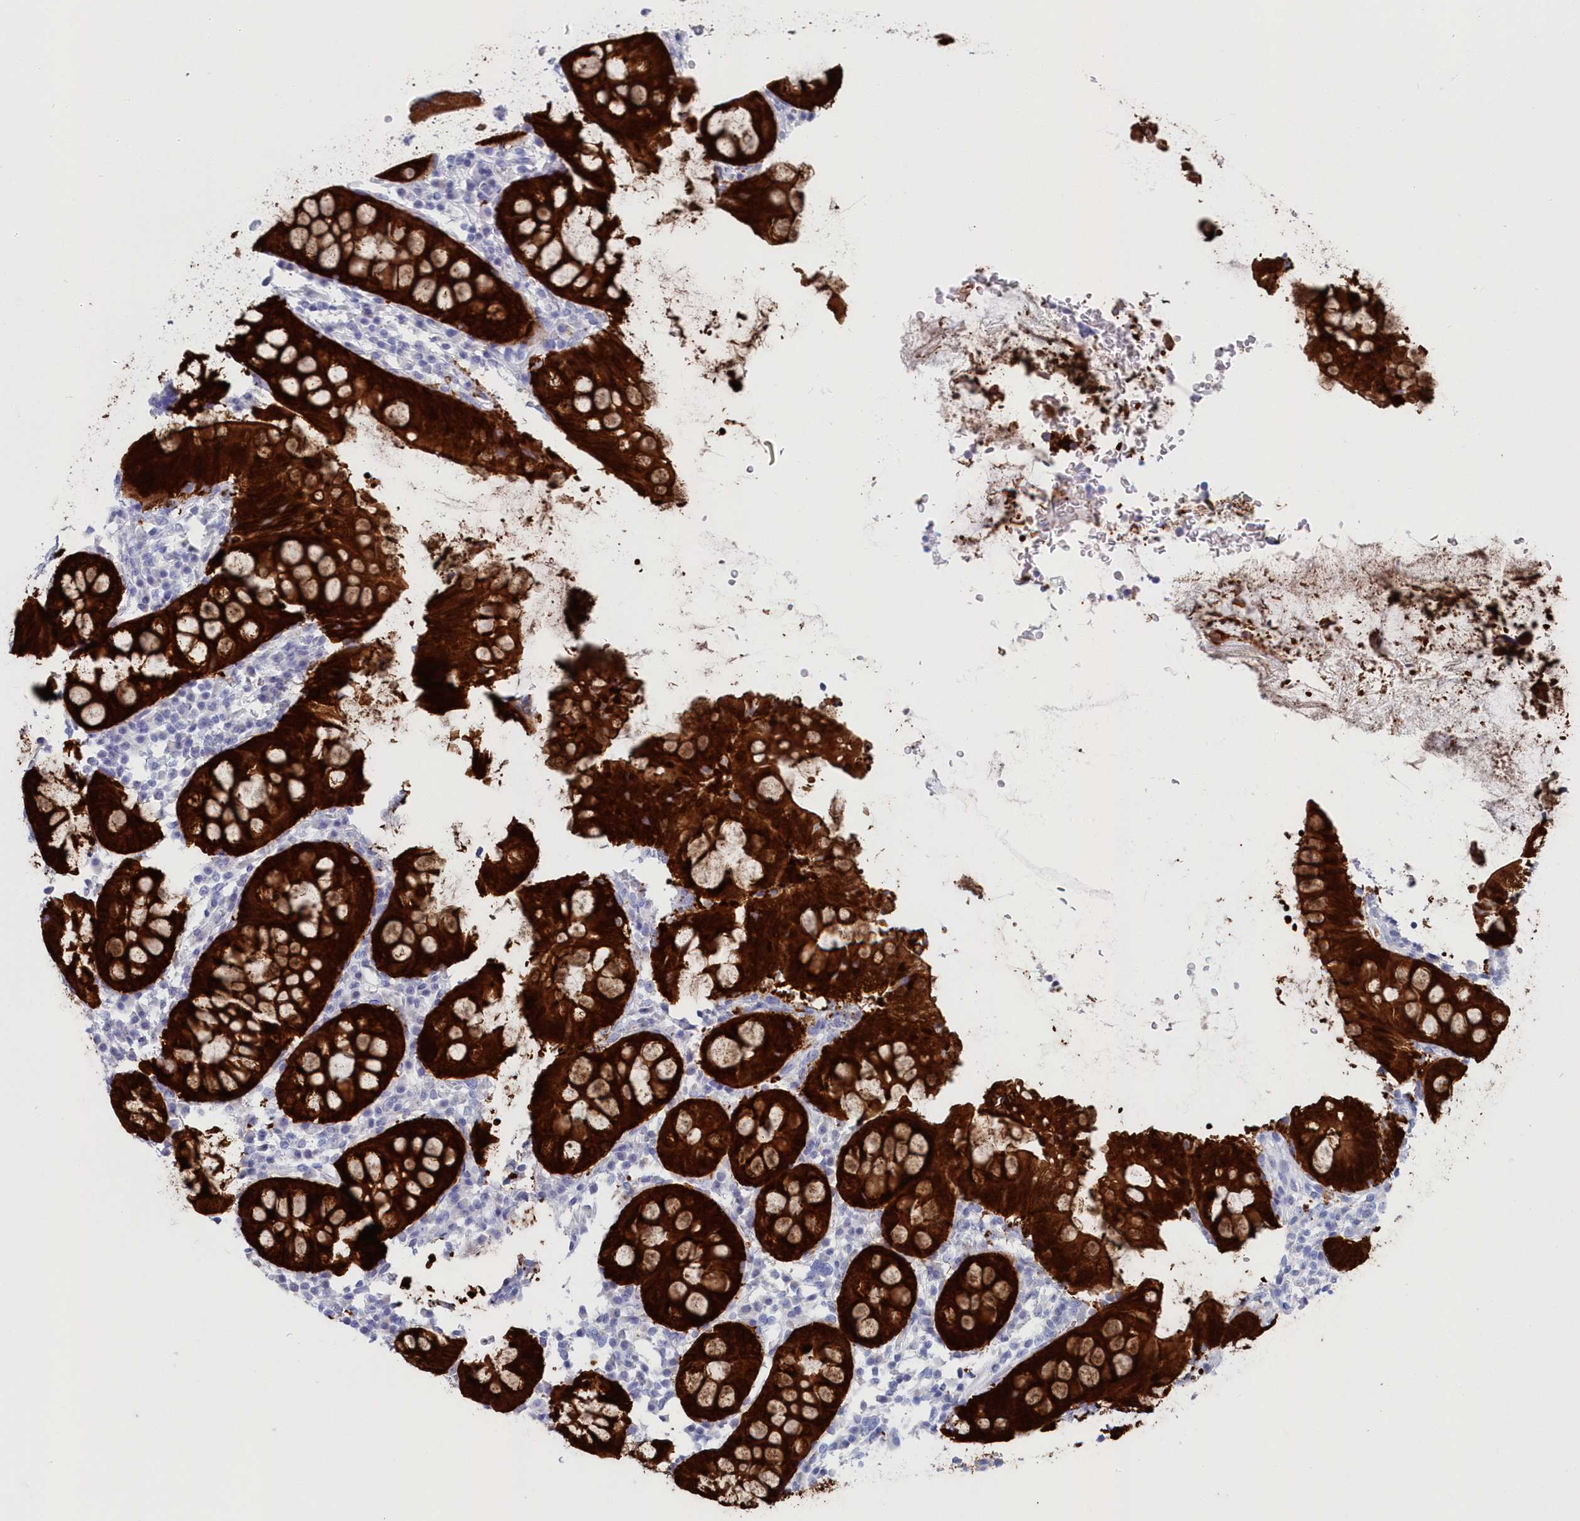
{"staining": {"intensity": "negative", "quantity": "none", "location": "none"}, "tissue": "colon", "cell_type": "Endothelial cells", "image_type": "normal", "snomed": [{"axis": "morphology", "description": "Normal tissue, NOS"}, {"axis": "topography", "description": "Colon"}], "caption": "This histopathology image is of normal colon stained with immunohistochemistry to label a protein in brown with the nuclei are counter-stained blue. There is no expression in endothelial cells.", "gene": "CSNK1G2", "patient": {"sex": "female", "age": 79}}